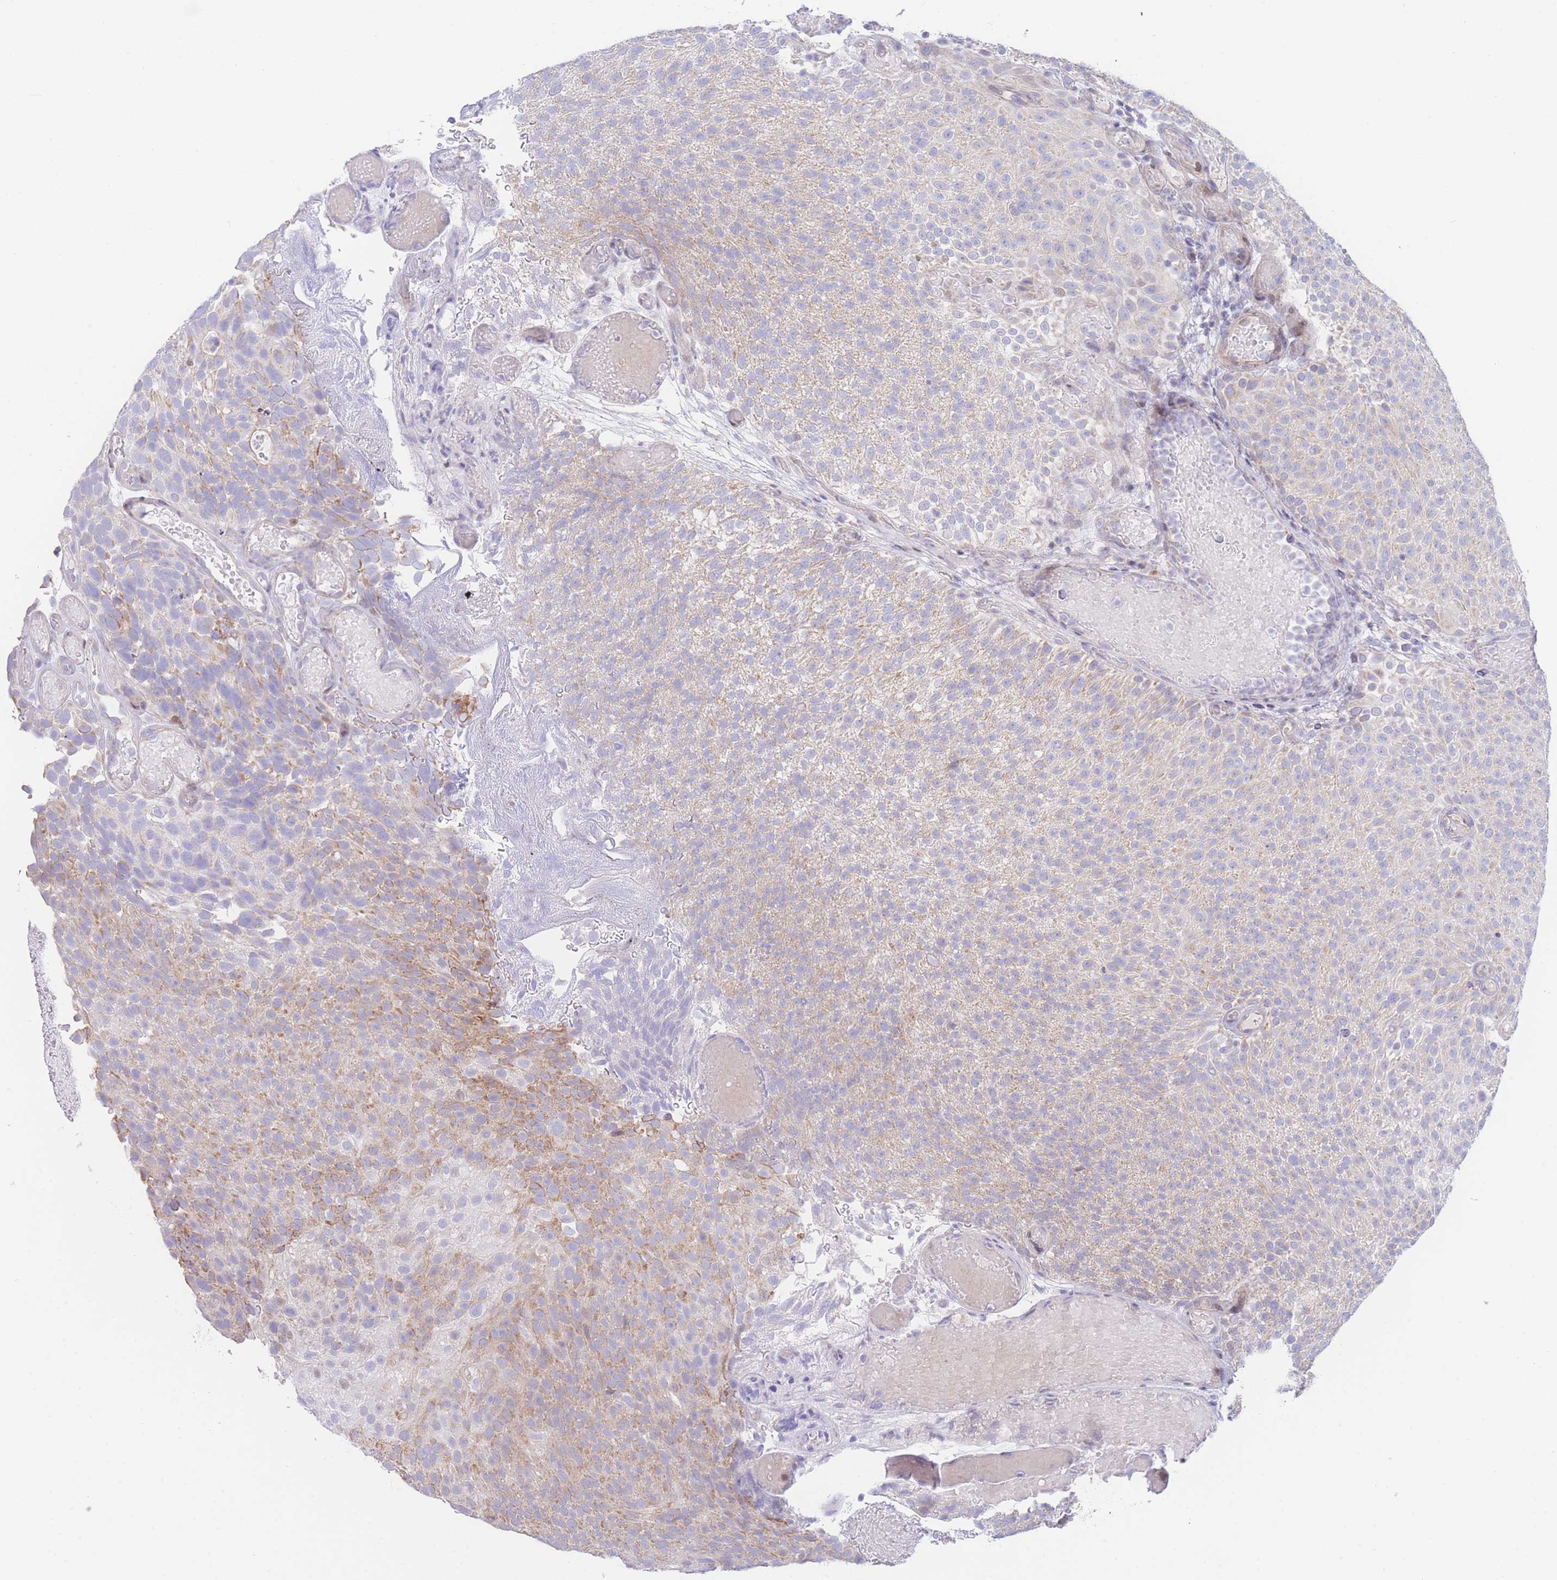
{"staining": {"intensity": "moderate", "quantity": "<25%", "location": "cytoplasmic/membranous"}, "tissue": "urothelial cancer", "cell_type": "Tumor cells", "image_type": "cancer", "snomed": [{"axis": "morphology", "description": "Urothelial carcinoma, Low grade"}, {"axis": "topography", "description": "Urinary bladder"}], "caption": "Protein staining of urothelial cancer tissue exhibits moderate cytoplasmic/membranous positivity in about <25% of tumor cells. (DAB (3,3'-diaminobenzidine) = brown stain, brightfield microscopy at high magnification).", "gene": "GPAM", "patient": {"sex": "male", "age": 78}}